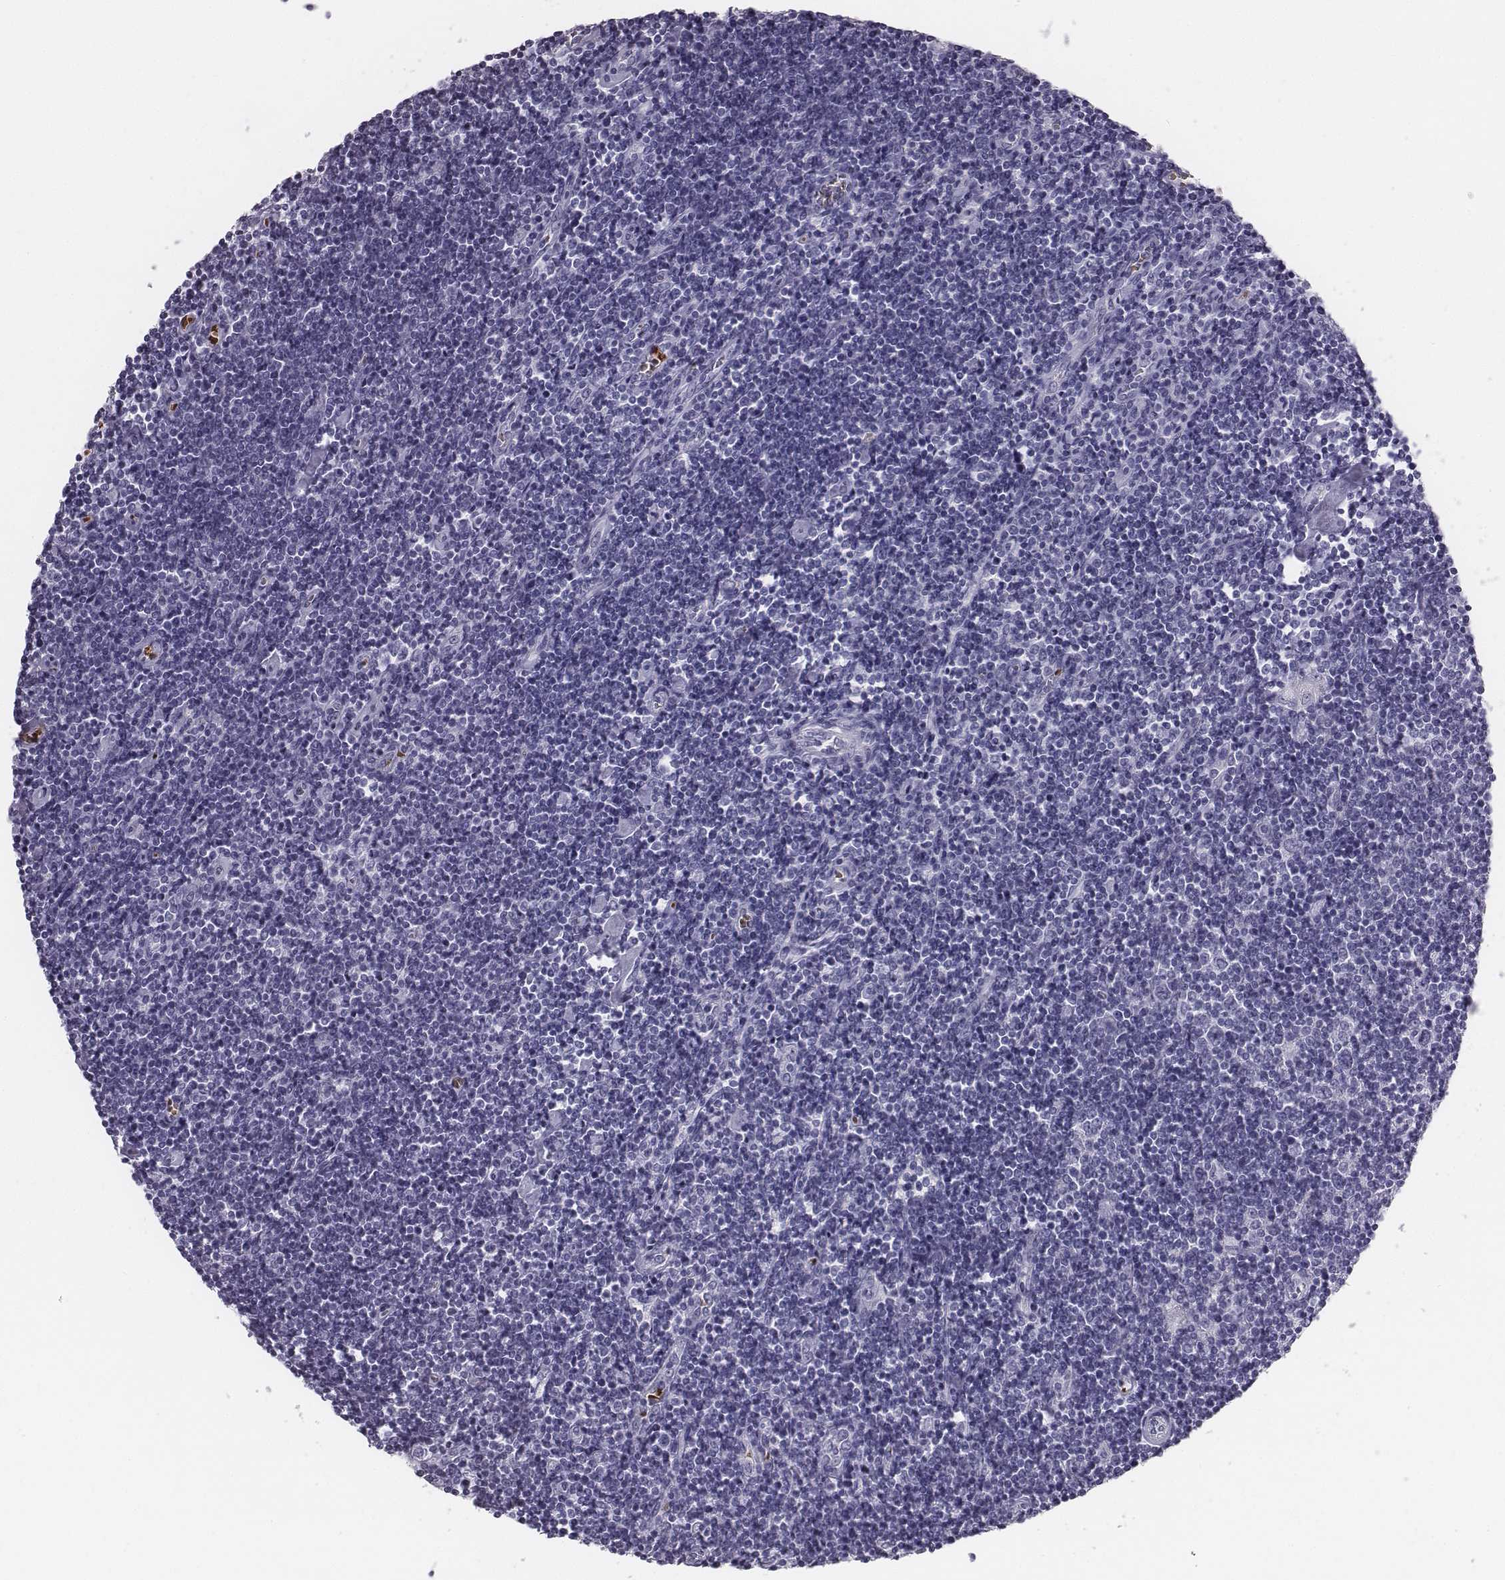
{"staining": {"intensity": "negative", "quantity": "none", "location": "none"}, "tissue": "lymphoma", "cell_type": "Tumor cells", "image_type": "cancer", "snomed": [{"axis": "morphology", "description": "Hodgkin's disease, NOS"}, {"axis": "topography", "description": "Lymph node"}], "caption": "Hodgkin's disease was stained to show a protein in brown. There is no significant positivity in tumor cells.", "gene": "HBZ", "patient": {"sex": "male", "age": 40}}